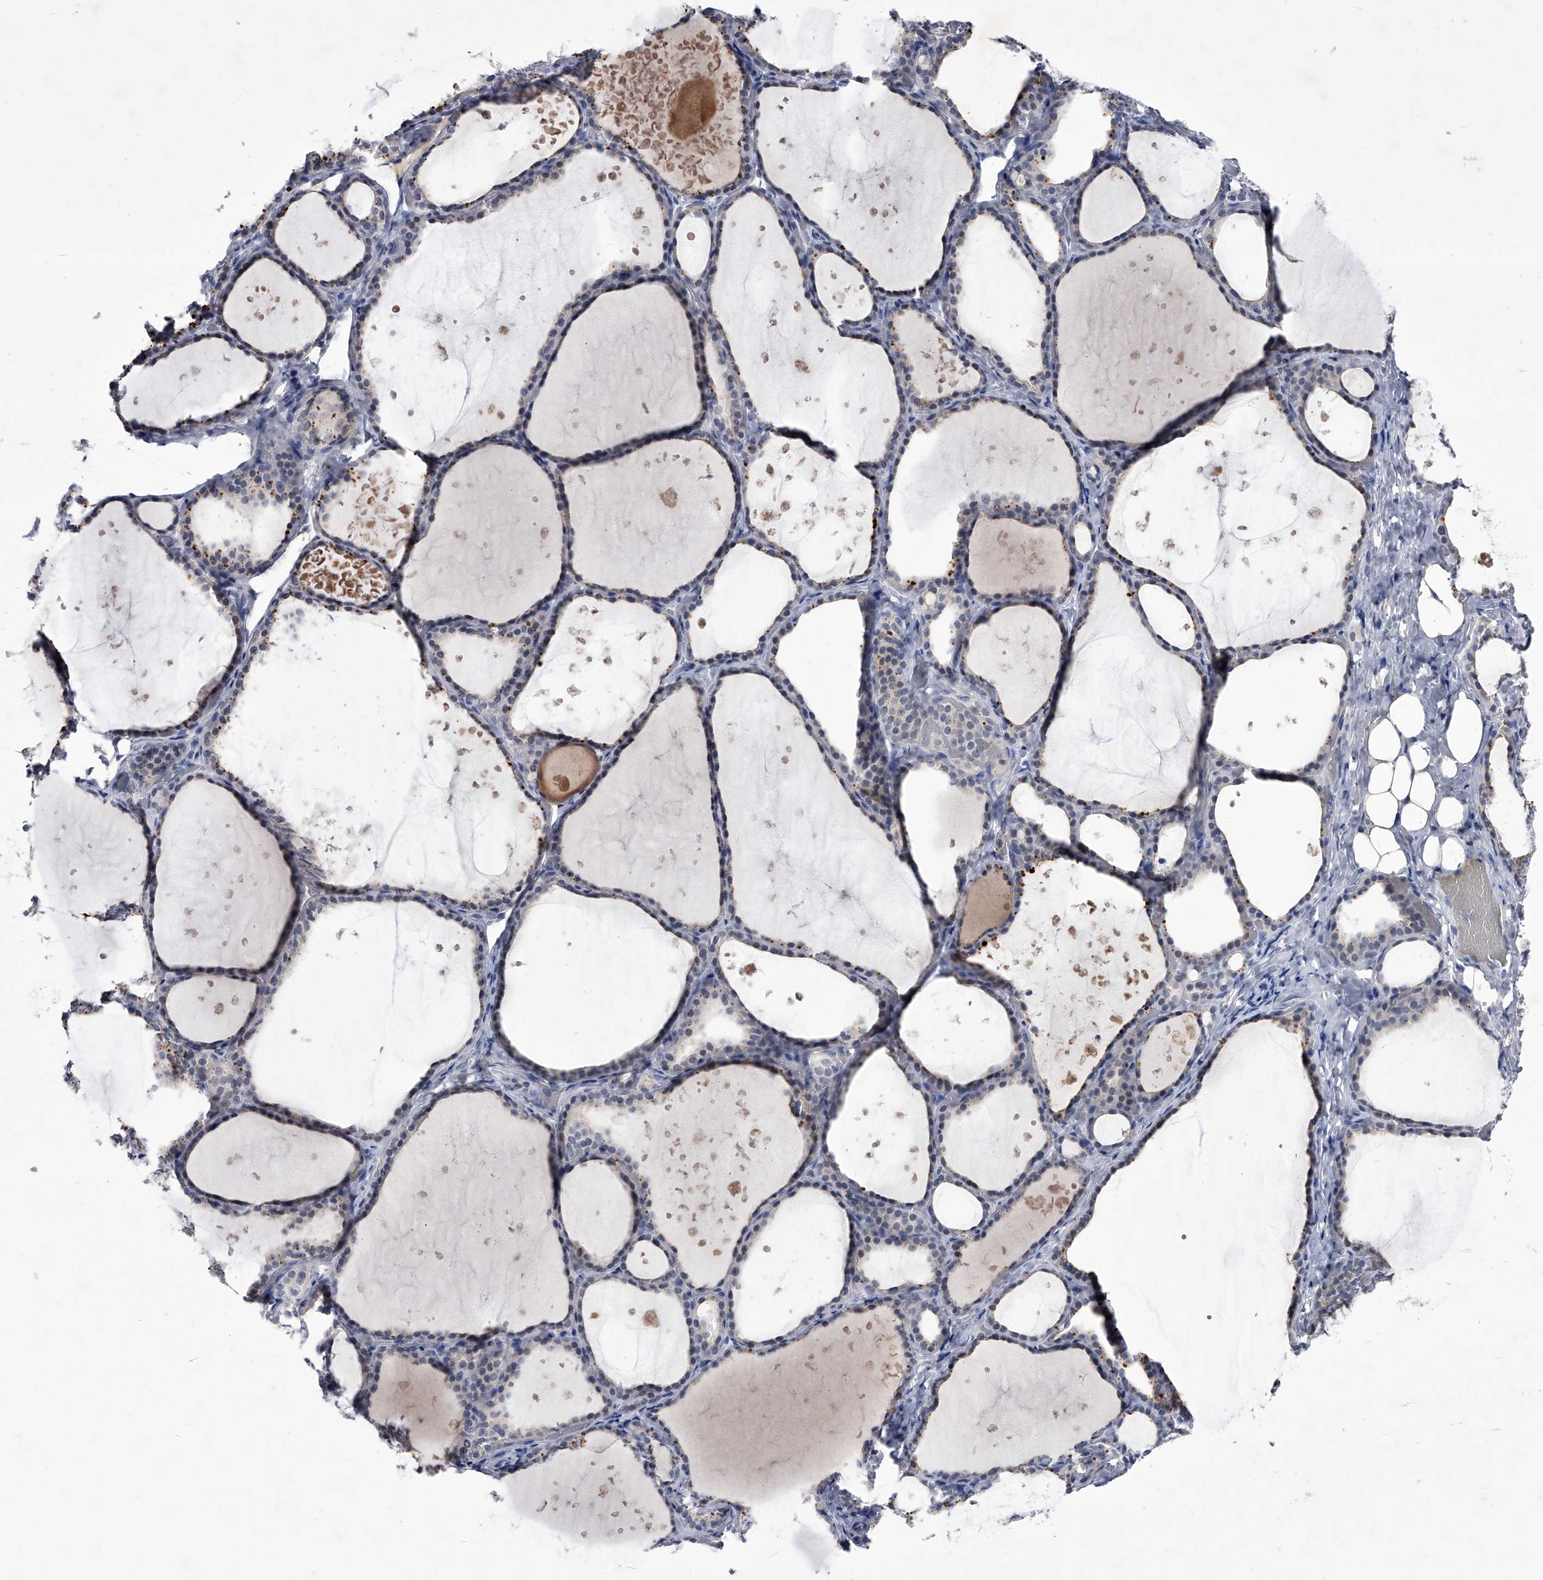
{"staining": {"intensity": "moderate", "quantity": "<25%", "location": "cytoplasmic/membranous"}, "tissue": "thyroid gland", "cell_type": "Glandular cells", "image_type": "normal", "snomed": [{"axis": "morphology", "description": "Normal tissue, NOS"}, {"axis": "topography", "description": "Thyroid gland"}], "caption": "Immunohistochemical staining of benign thyroid gland exhibits low levels of moderate cytoplasmic/membranous staining in about <25% of glandular cells.", "gene": "CRISP2", "patient": {"sex": "female", "age": 44}}